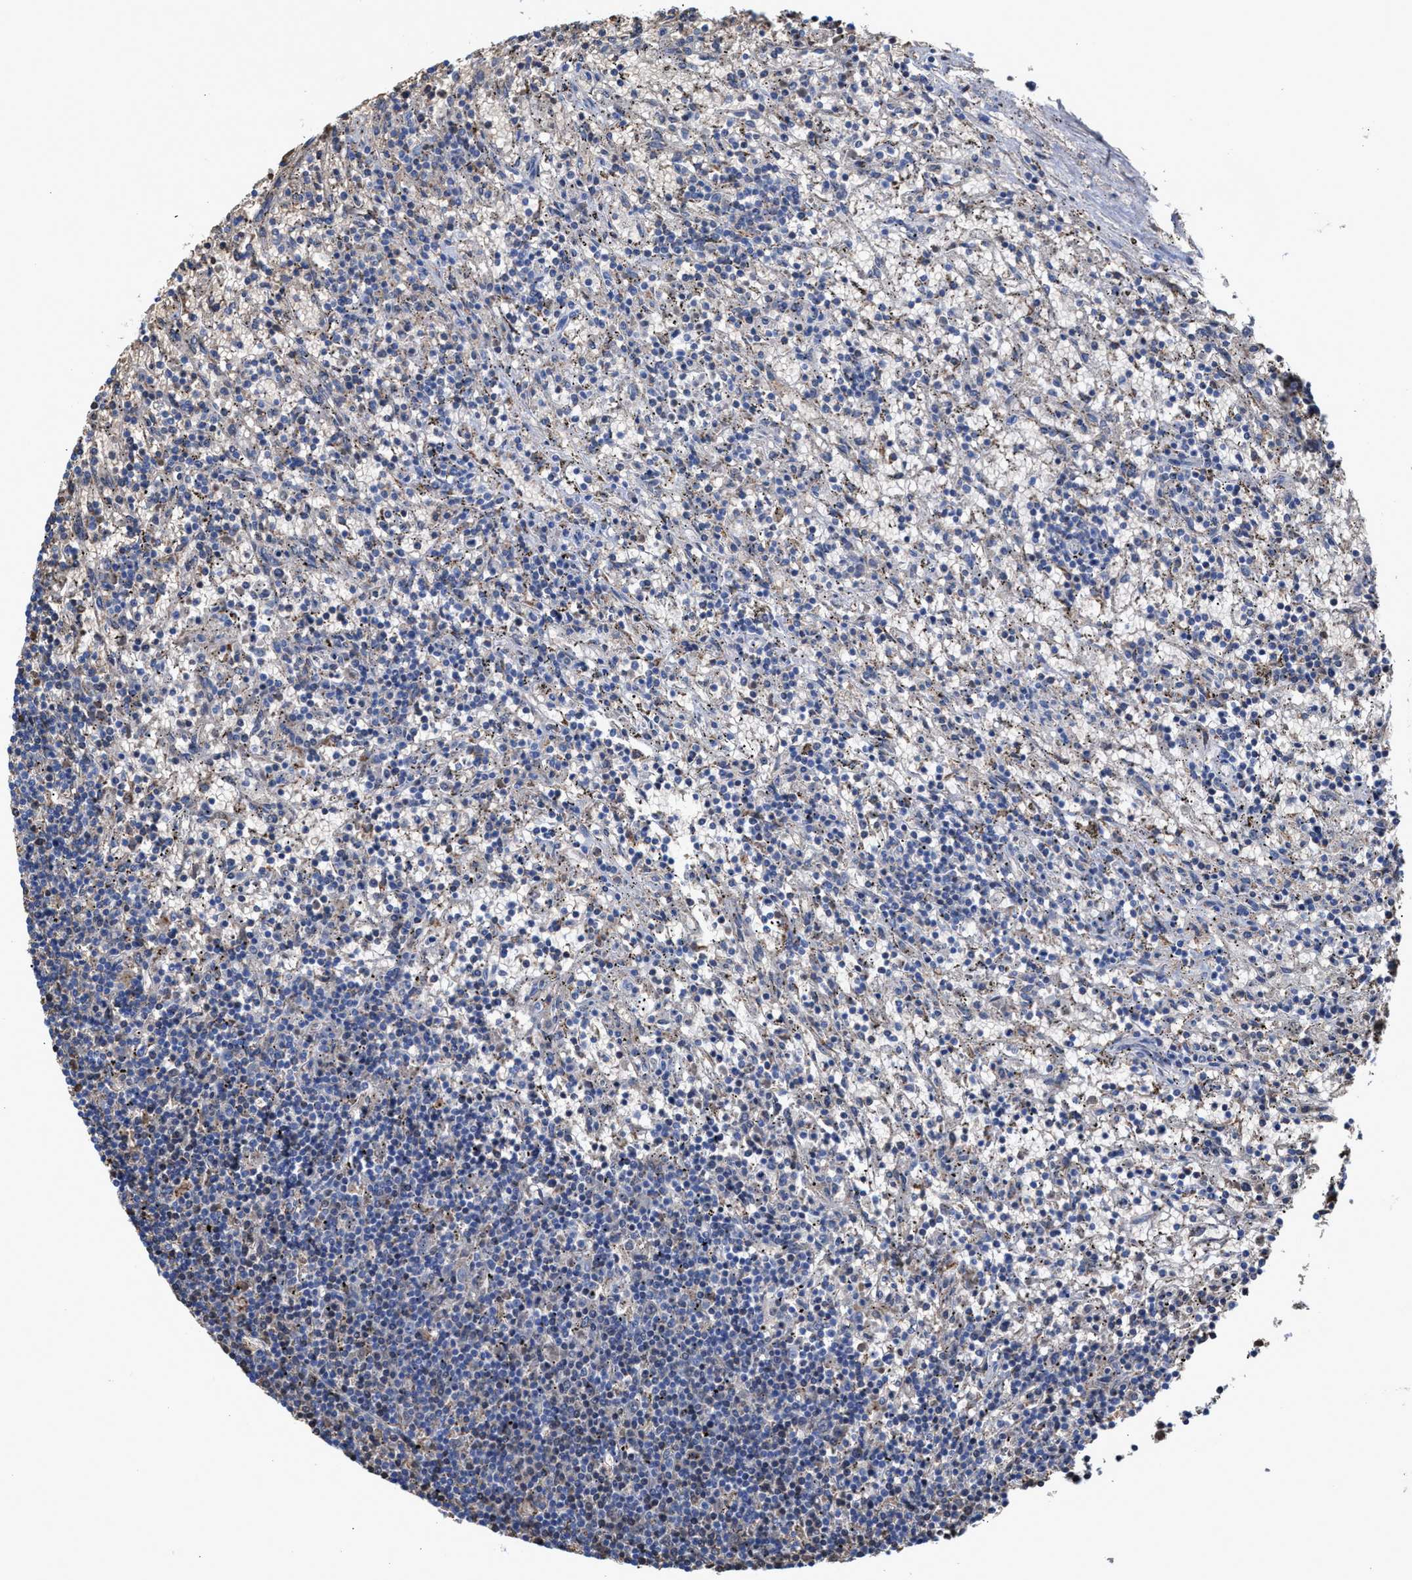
{"staining": {"intensity": "weak", "quantity": "<25%", "location": "cytoplasmic/membranous"}, "tissue": "lymphoma", "cell_type": "Tumor cells", "image_type": "cancer", "snomed": [{"axis": "morphology", "description": "Malignant lymphoma, non-Hodgkin's type, Low grade"}, {"axis": "topography", "description": "Spleen"}], "caption": "High magnification brightfield microscopy of lymphoma stained with DAB (3,3'-diaminobenzidine) (brown) and counterstained with hematoxylin (blue): tumor cells show no significant staining.", "gene": "MECR", "patient": {"sex": "male", "age": 76}}